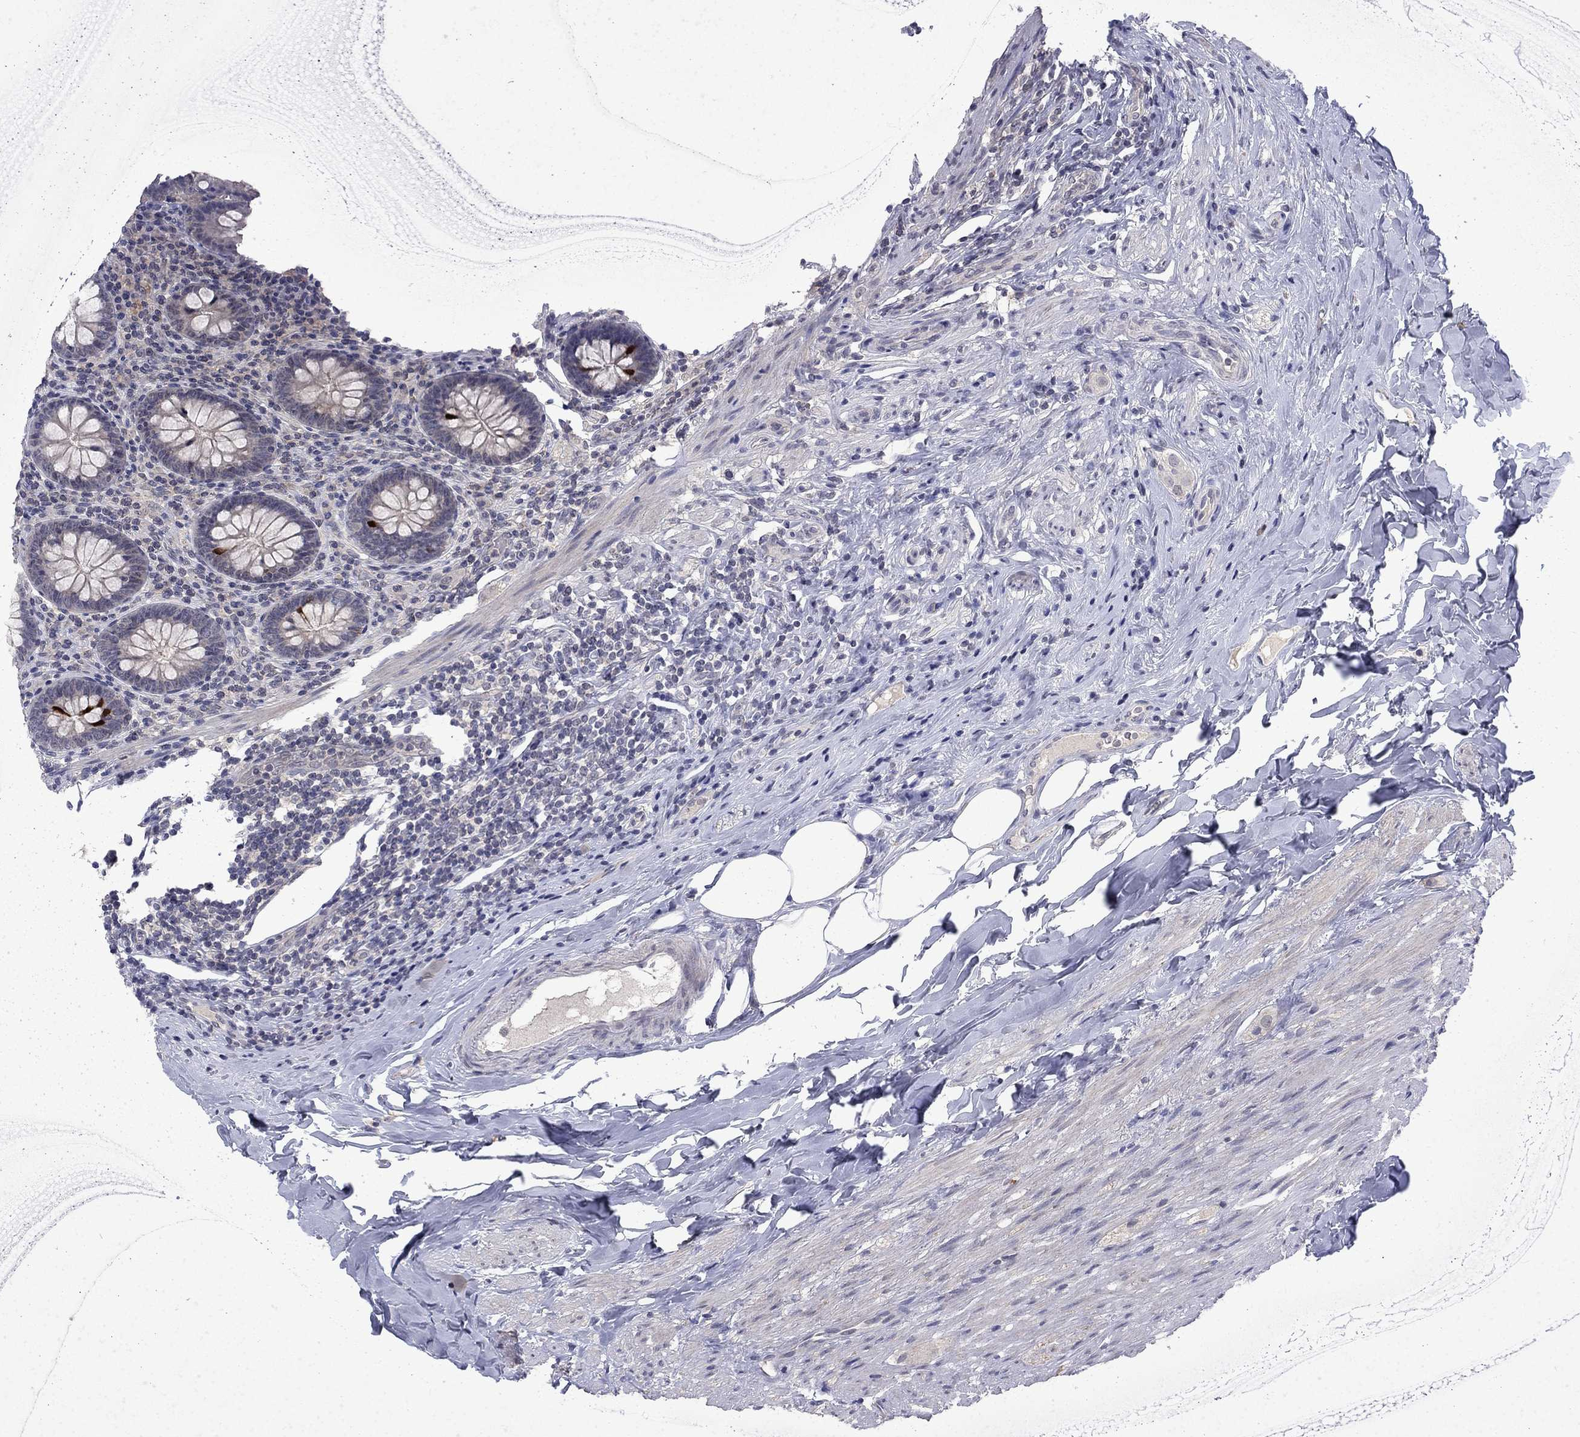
{"staining": {"intensity": "strong", "quantity": "<25%", "location": "cytoplasmic/membranous"}, "tissue": "appendix", "cell_type": "Glandular cells", "image_type": "normal", "snomed": [{"axis": "morphology", "description": "Normal tissue, NOS"}, {"axis": "topography", "description": "Appendix"}], "caption": "Appendix was stained to show a protein in brown. There is medium levels of strong cytoplasmic/membranous staining in about <25% of glandular cells.", "gene": "CHAT", "patient": {"sex": "male", "age": 47}}